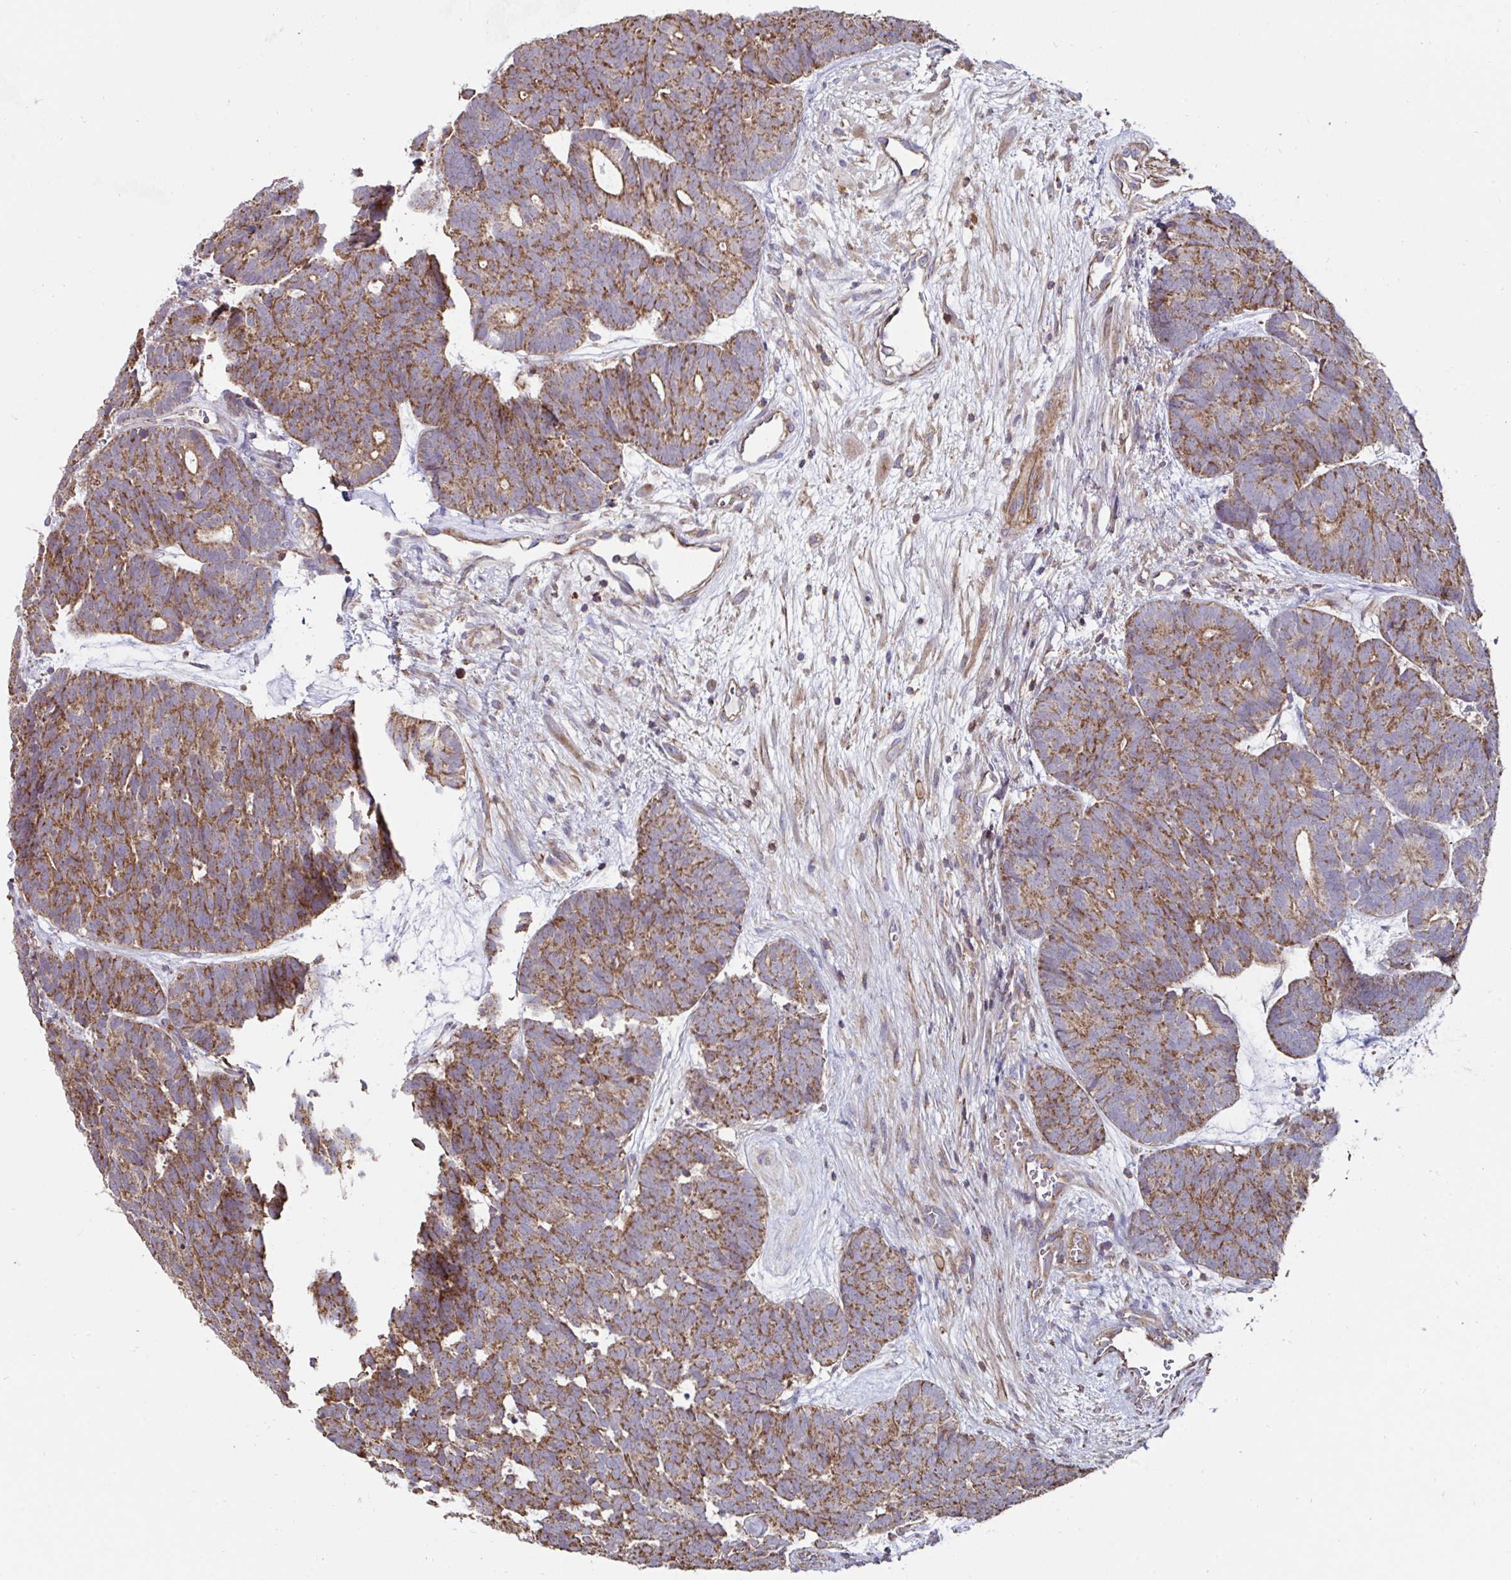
{"staining": {"intensity": "moderate", "quantity": ">75%", "location": "cytoplasmic/membranous"}, "tissue": "head and neck cancer", "cell_type": "Tumor cells", "image_type": "cancer", "snomed": [{"axis": "morphology", "description": "Adenocarcinoma, NOS"}, {"axis": "topography", "description": "Head-Neck"}], "caption": "Immunohistochemical staining of human head and neck cancer (adenocarcinoma) displays moderate cytoplasmic/membranous protein staining in approximately >75% of tumor cells. Using DAB (3,3'-diaminobenzidine) (brown) and hematoxylin (blue) stains, captured at high magnification using brightfield microscopy.", "gene": "DZANK1", "patient": {"sex": "female", "age": 81}}